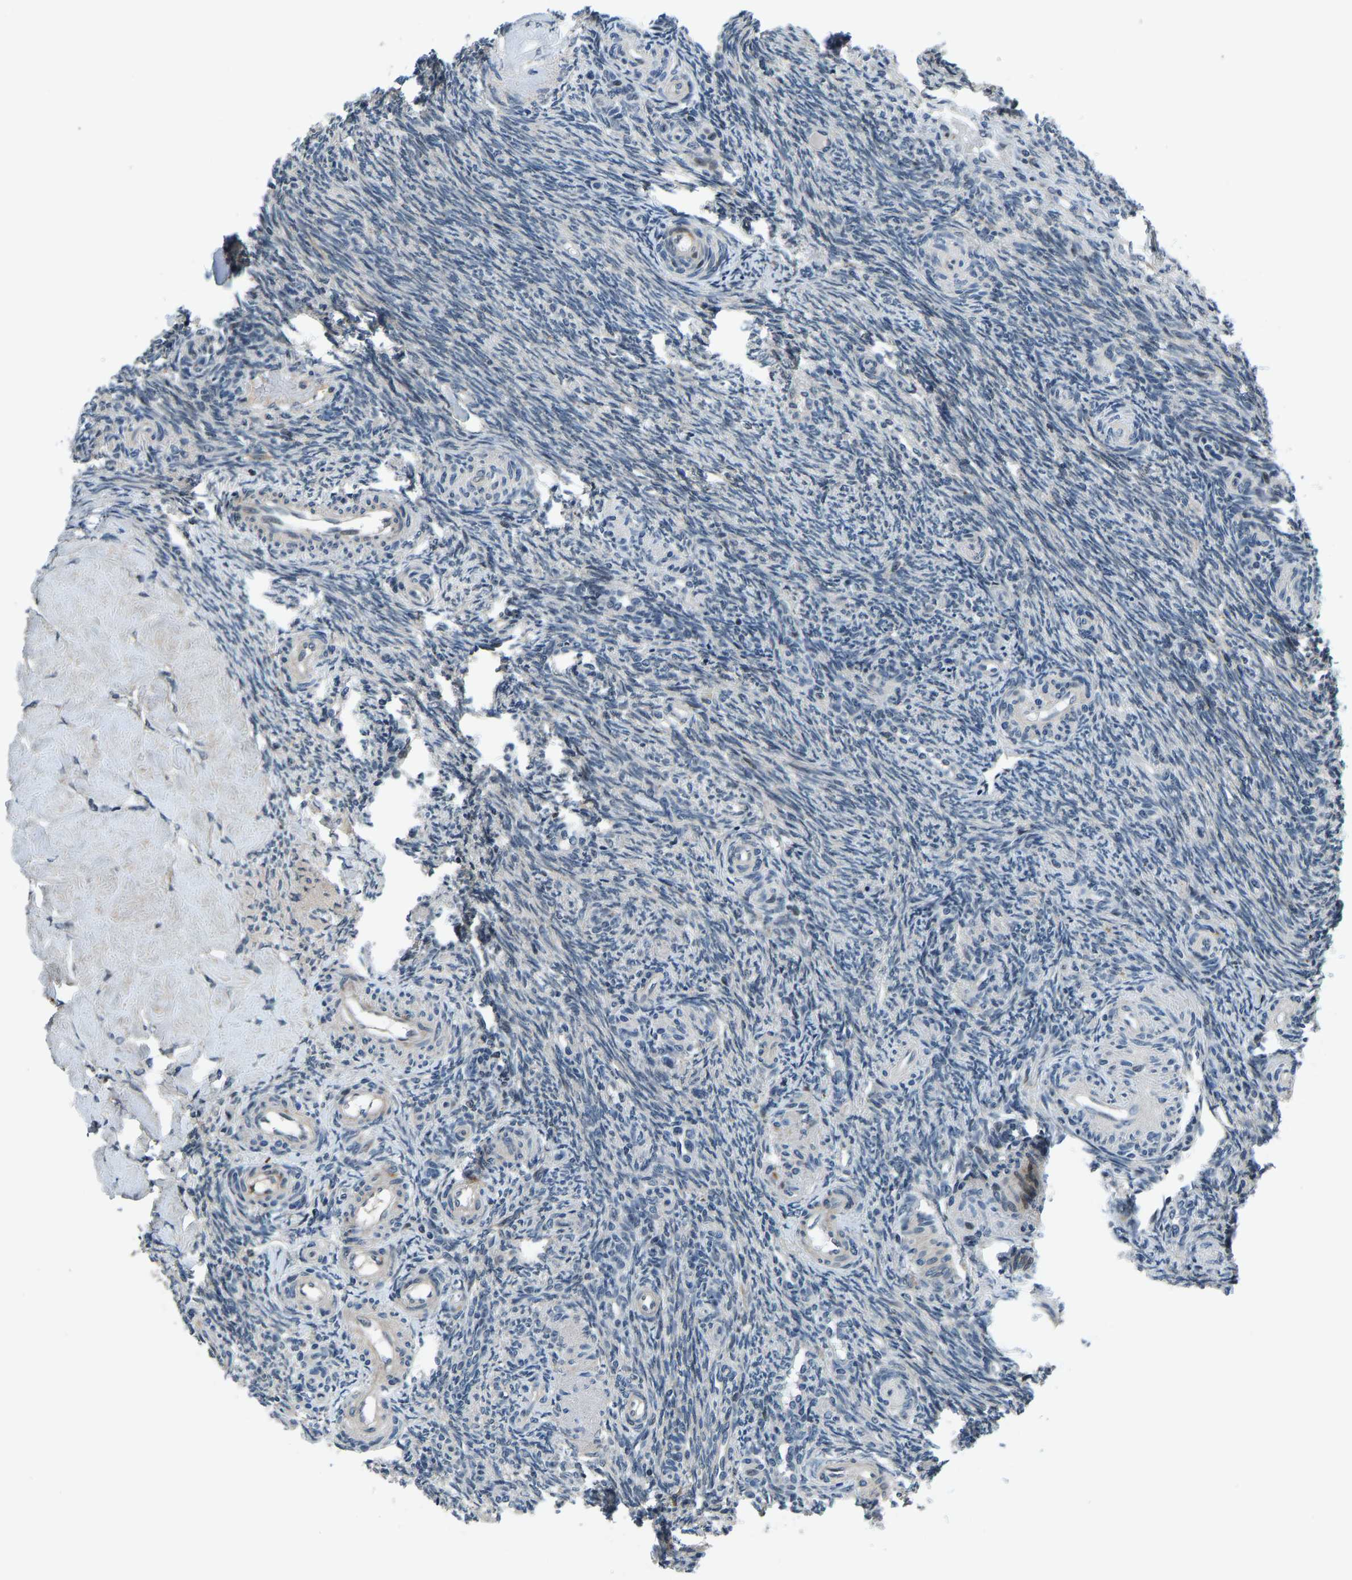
{"staining": {"intensity": "moderate", "quantity": ">75%", "location": "cytoplasmic/membranous"}, "tissue": "ovary", "cell_type": "Follicle cells", "image_type": "normal", "snomed": [{"axis": "morphology", "description": "Normal tissue, NOS"}, {"axis": "topography", "description": "Ovary"}], "caption": "Moderate cytoplasmic/membranous expression is appreciated in about >75% of follicle cells in benign ovary. The staining is performed using DAB brown chromogen to label protein expression. The nuclei are counter-stained blue using hematoxylin.", "gene": "RLIM", "patient": {"sex": "female", "age": 41}}